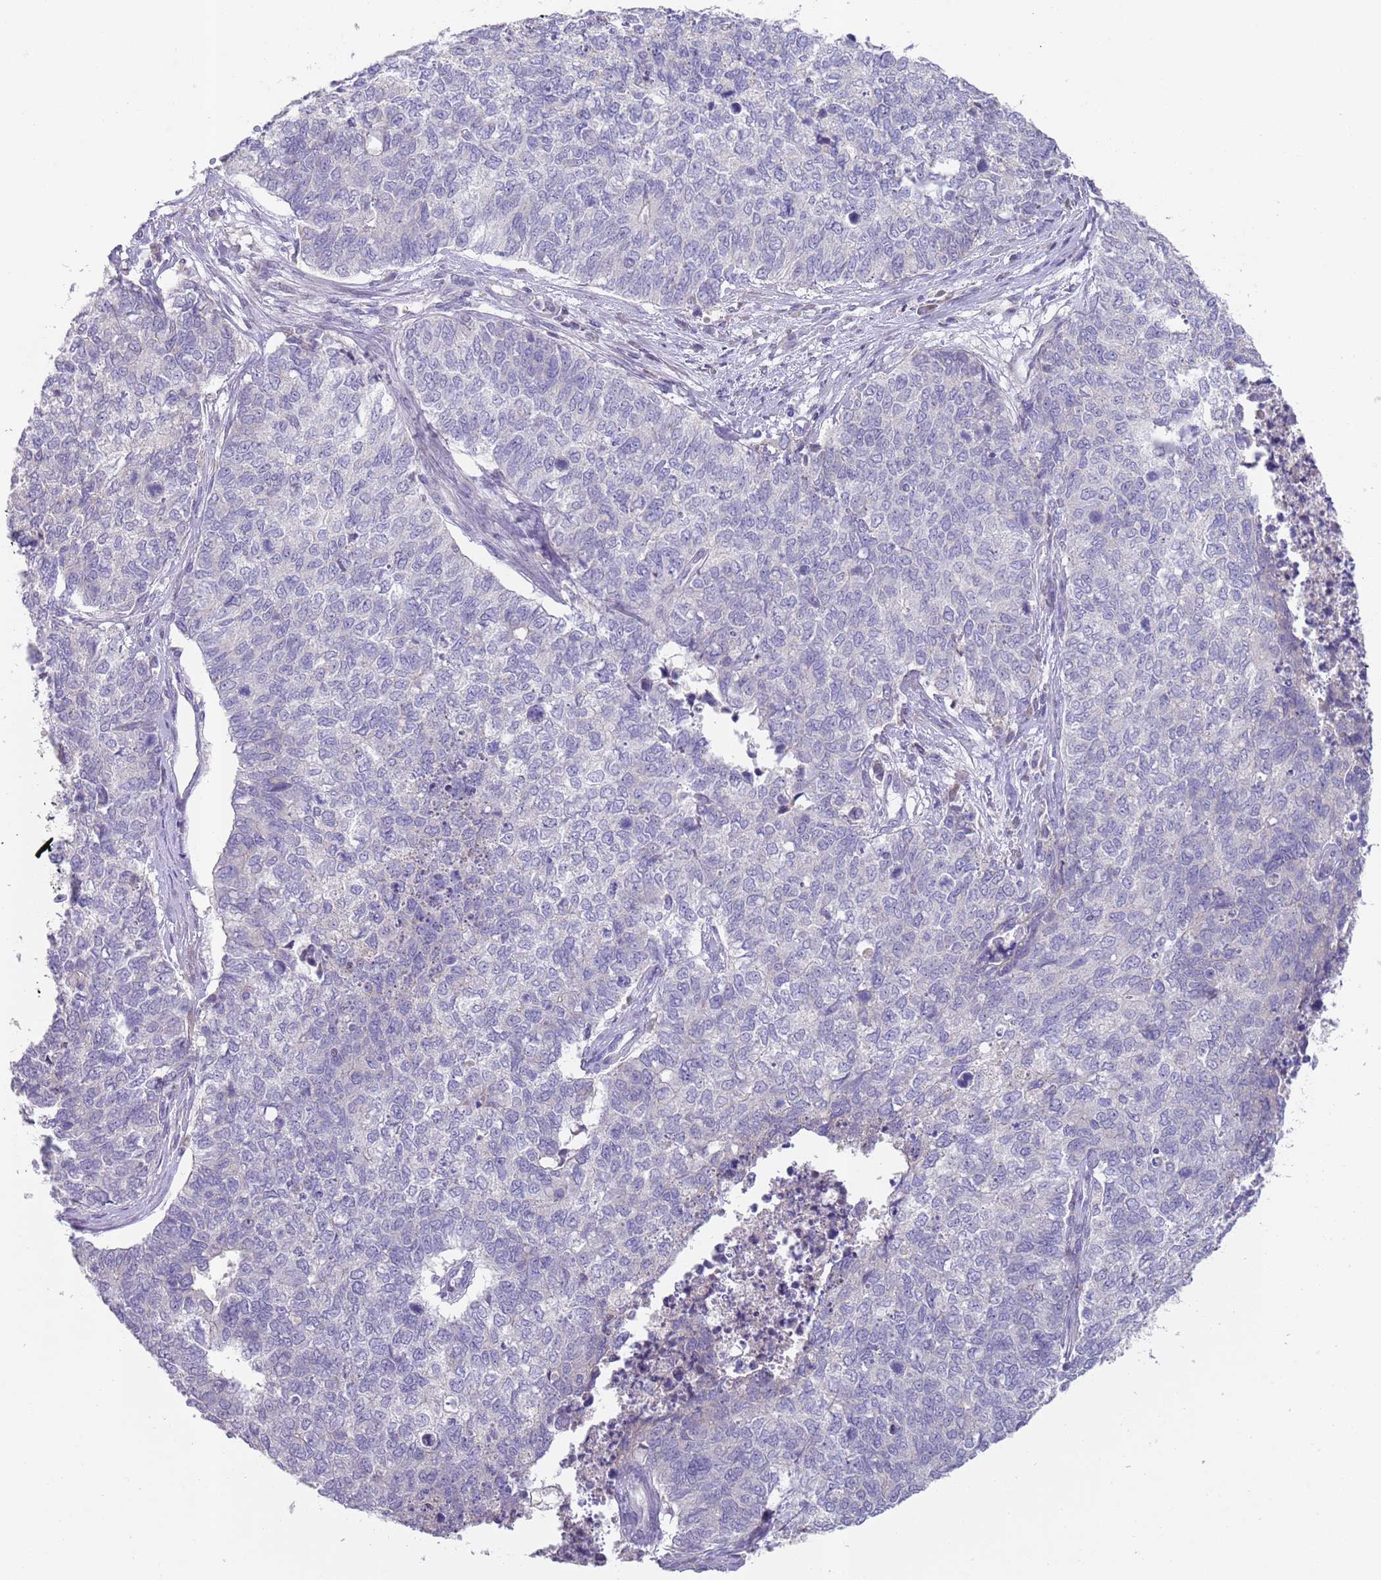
{"staining": {"intensity": "negative", "quantity": "none", "location": "none"}, "tissue": "cervical cancer", "cell_type": "Tumor cells", "image_type": "cancer", "snomed": [{"axis": "morphology", "description": "Squamous cell carcinoma, NOS"}, {"axis": "topography", "description": "Cervix"}], "caption": "Immunohistochemical staining of squamous cell carcinoma (cervical) displays no significant staining in tumor cells.", "gene": "PRAC1", "patient": {"sex": "female", "age": 63}}